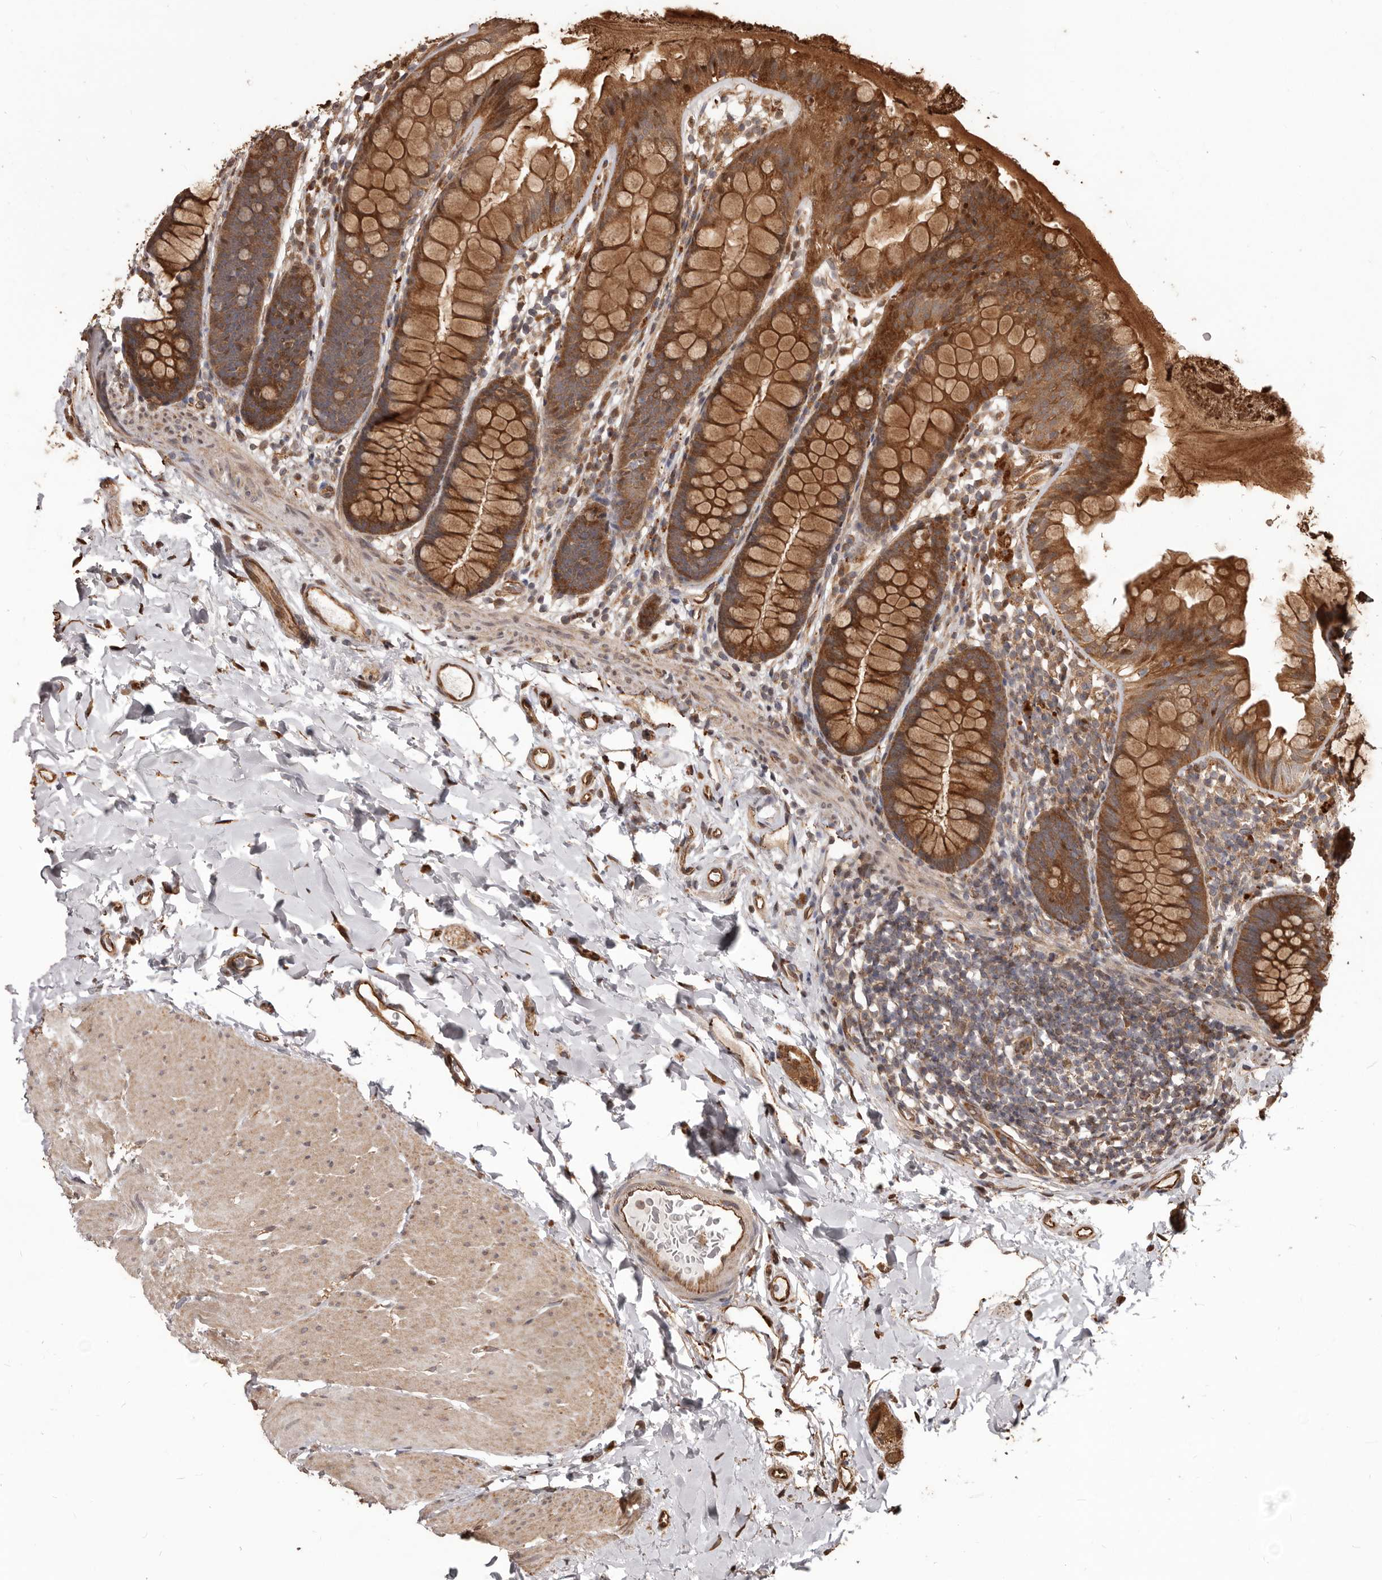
{"staining": {"intensity": "strong", "quantity": ">75%", "location": "cytoplasmic/membranous"}, "tissue": "colon", "cell_type": "Endothelial cells", "image_type": "normal", "snomed": [{"axis": "morphology", "description": "Normal tissue, NOS"}, {"axis": "topography", "description": "Colon"}], "caption": "DAB (3,3'-diaminobenzidine) immunohistochemical staining of normal human colon shows strong cytoplasmic/membranous protein staining in approximately >75% of endothelial cells.", "gene": "MTO1", "patient": {"sex": "female", "age": 62}}